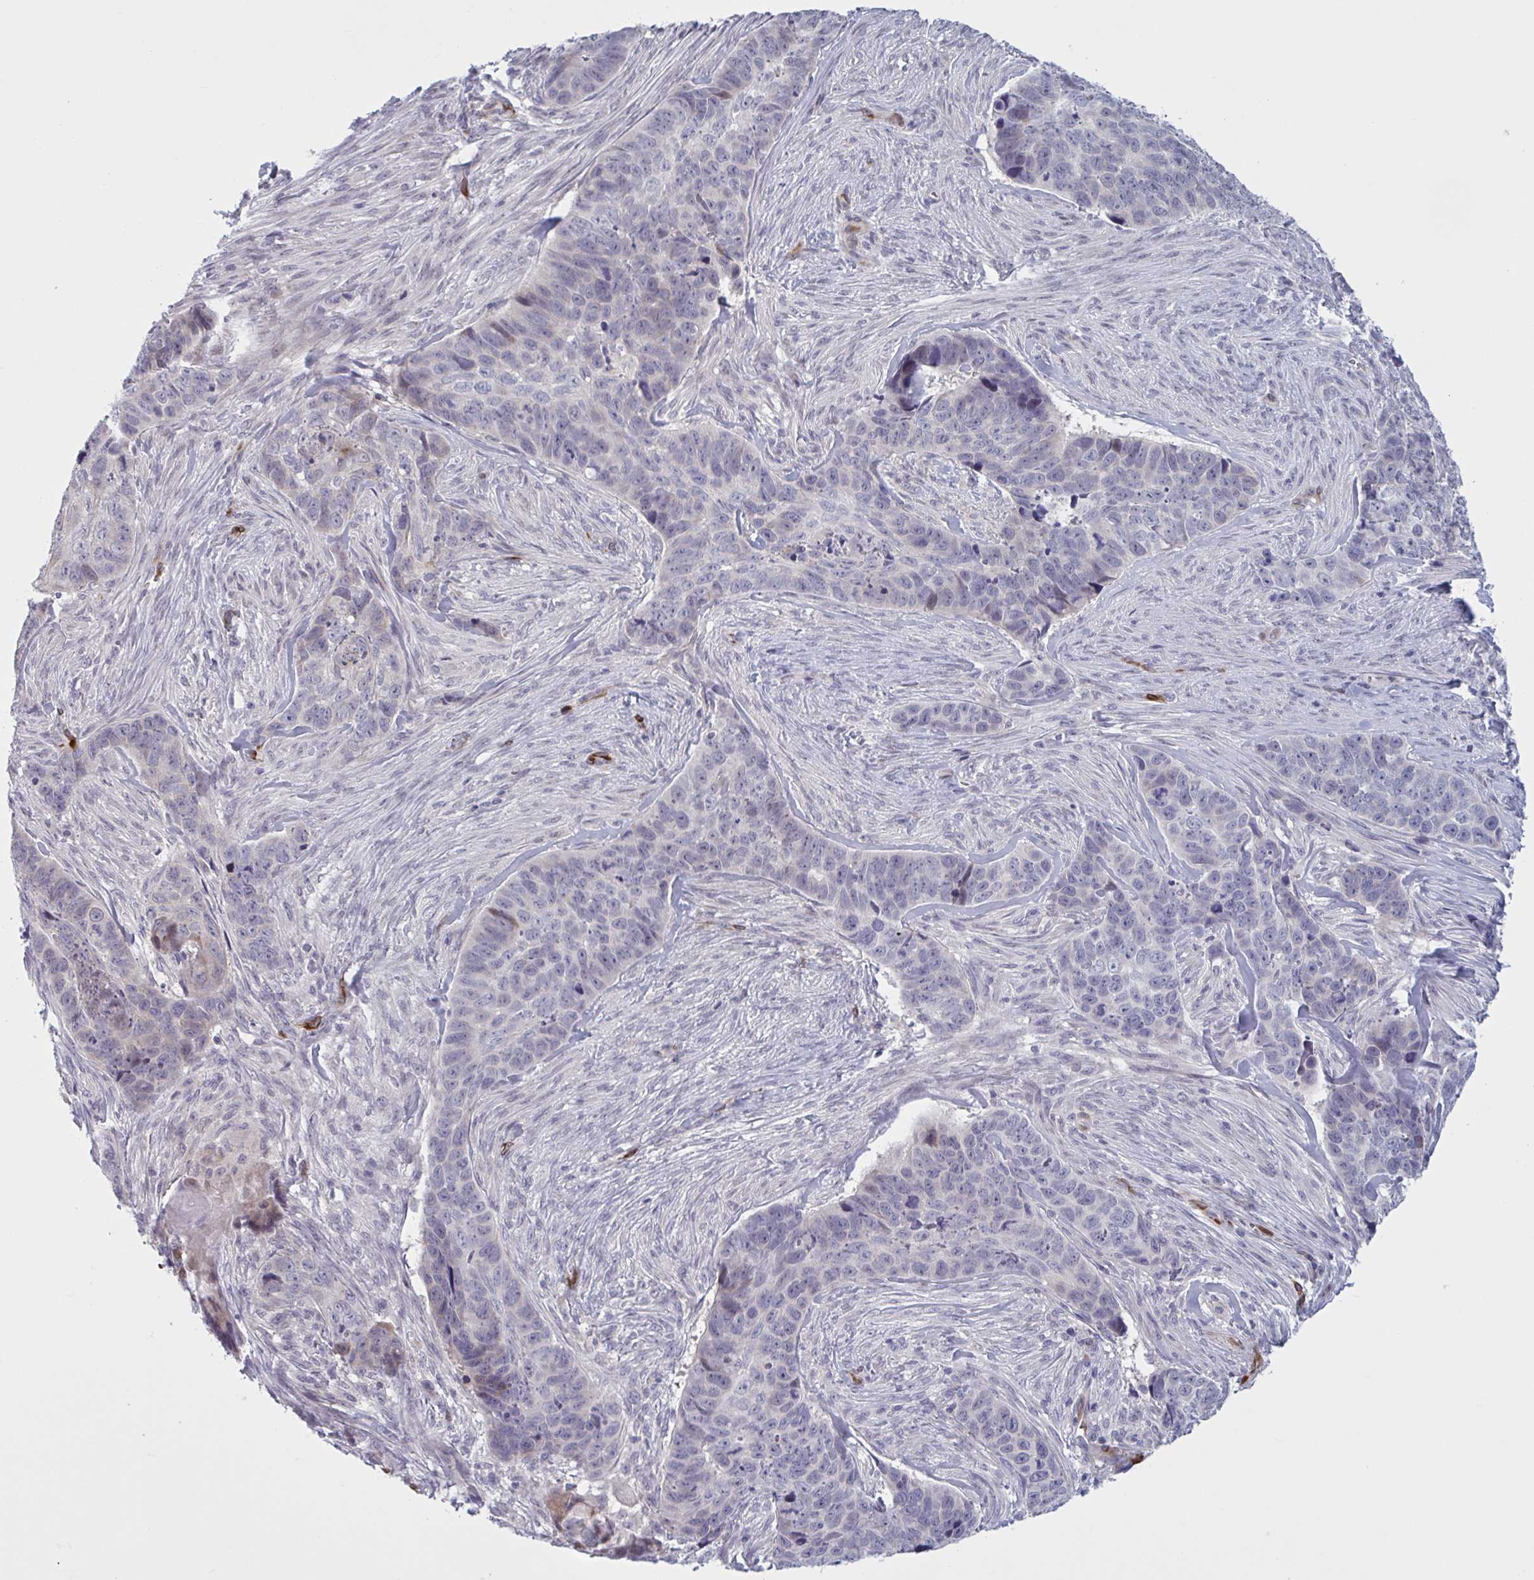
{"staining": {"intensity": "negative", "quantity": "none", "location": "none"}, "tissue": "skin cancer", "cell_type": "Tumor cells", "image_type": "cancer", "snomed": [{"axis": "morphology", "description": "Basal cell carcinoma"}, {"axis": "topography", "description": "Skin"}], "caption": "This is an immunohistochemistry histopathology image of skin basal cell carcinoma. There is no expression in tumor cells.", "gene": "HSD11B2", "patient": {"sex": "female", "age": 82}}